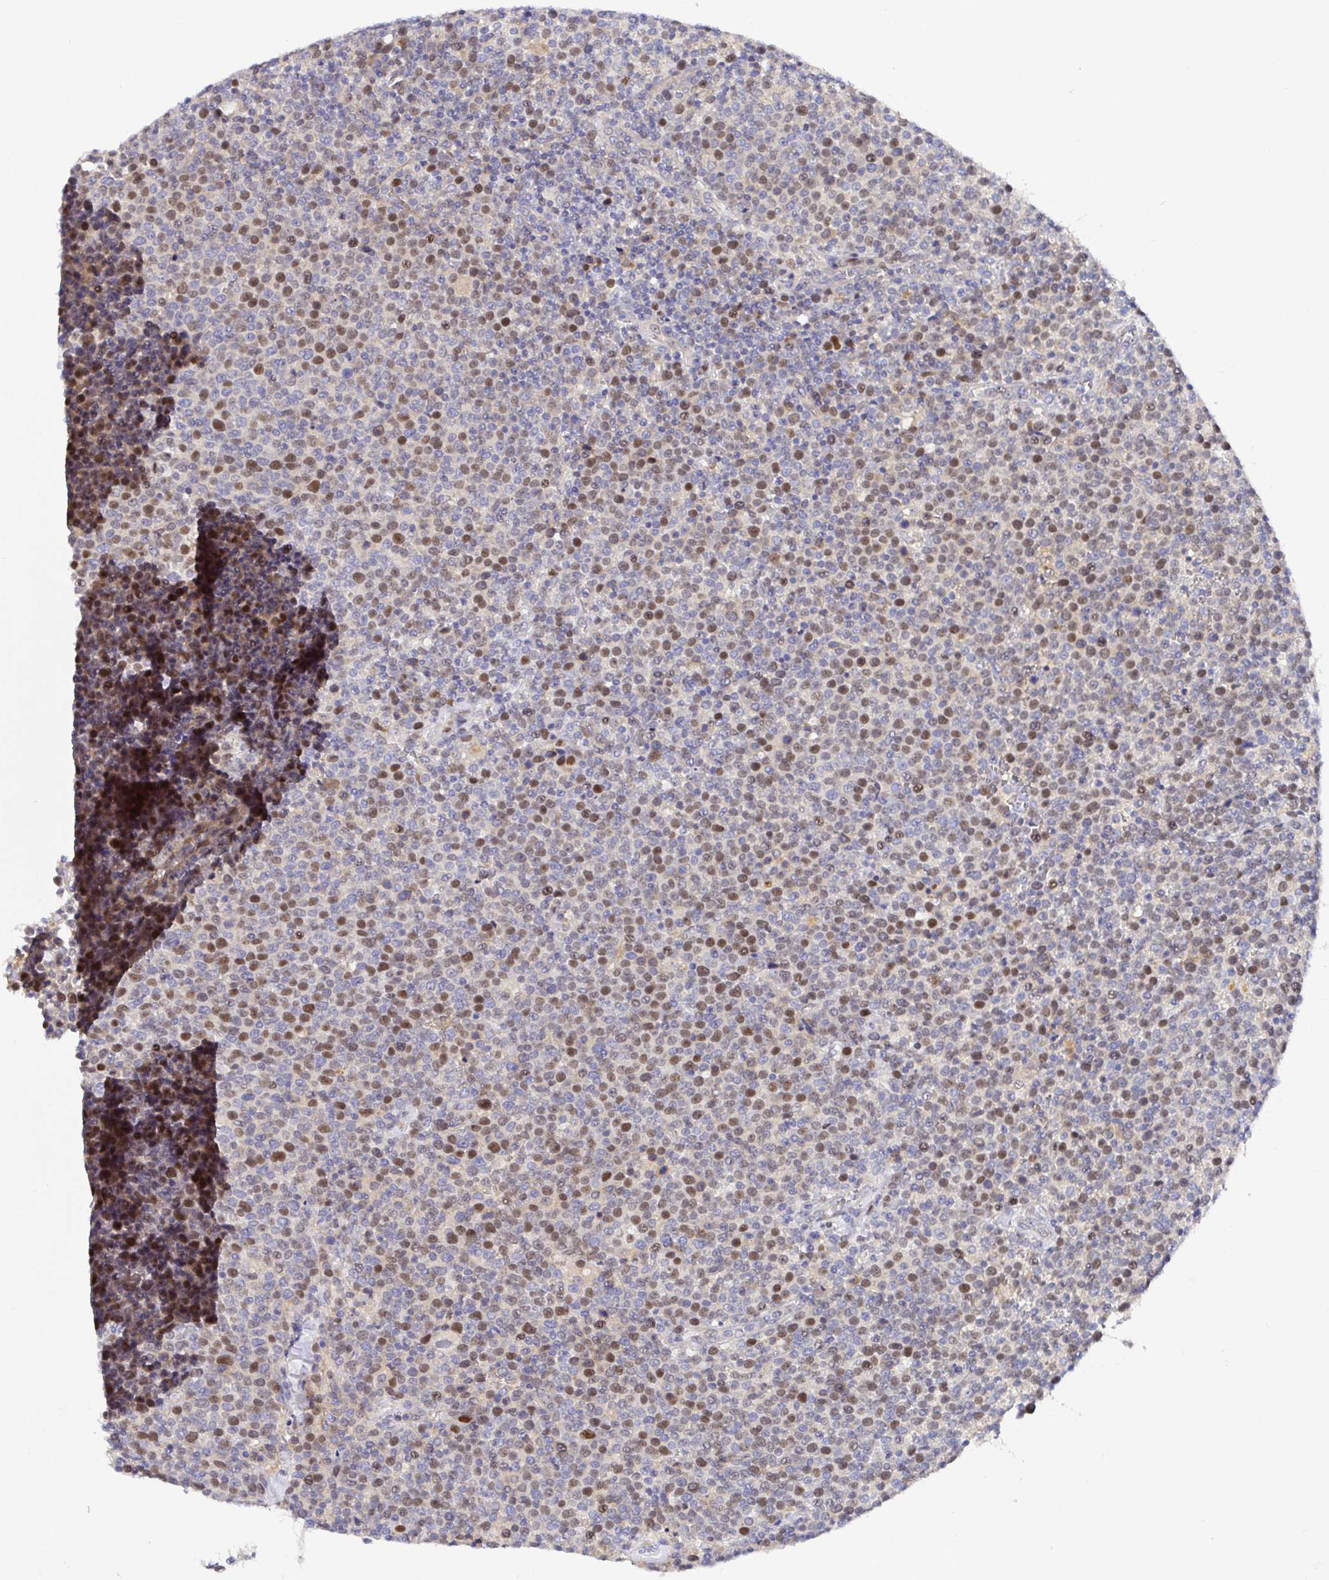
{"staining": {"intensity": "moderate", "quantity": "25%-75%", "location": "nuclear"}, "tissue": "lymphoma", "cell_type": "Tumor cells", "image_type": "cancer", "snomed": [{"axis": "morphology", "description": "Malignant lymphoma, non-Hodgkin's type, High grade"}, {"axis": "topography", "description": "Lymph node"}], "caption": "Protein staining shows moderate nuclear staining in approximately 25%-75% of tumor cells in lymphoma. The protein is shown in brown color, while the nuclei are stained blue.", "gene": "TIMELESS", "patient": {"sex": "male", "age": 61}}